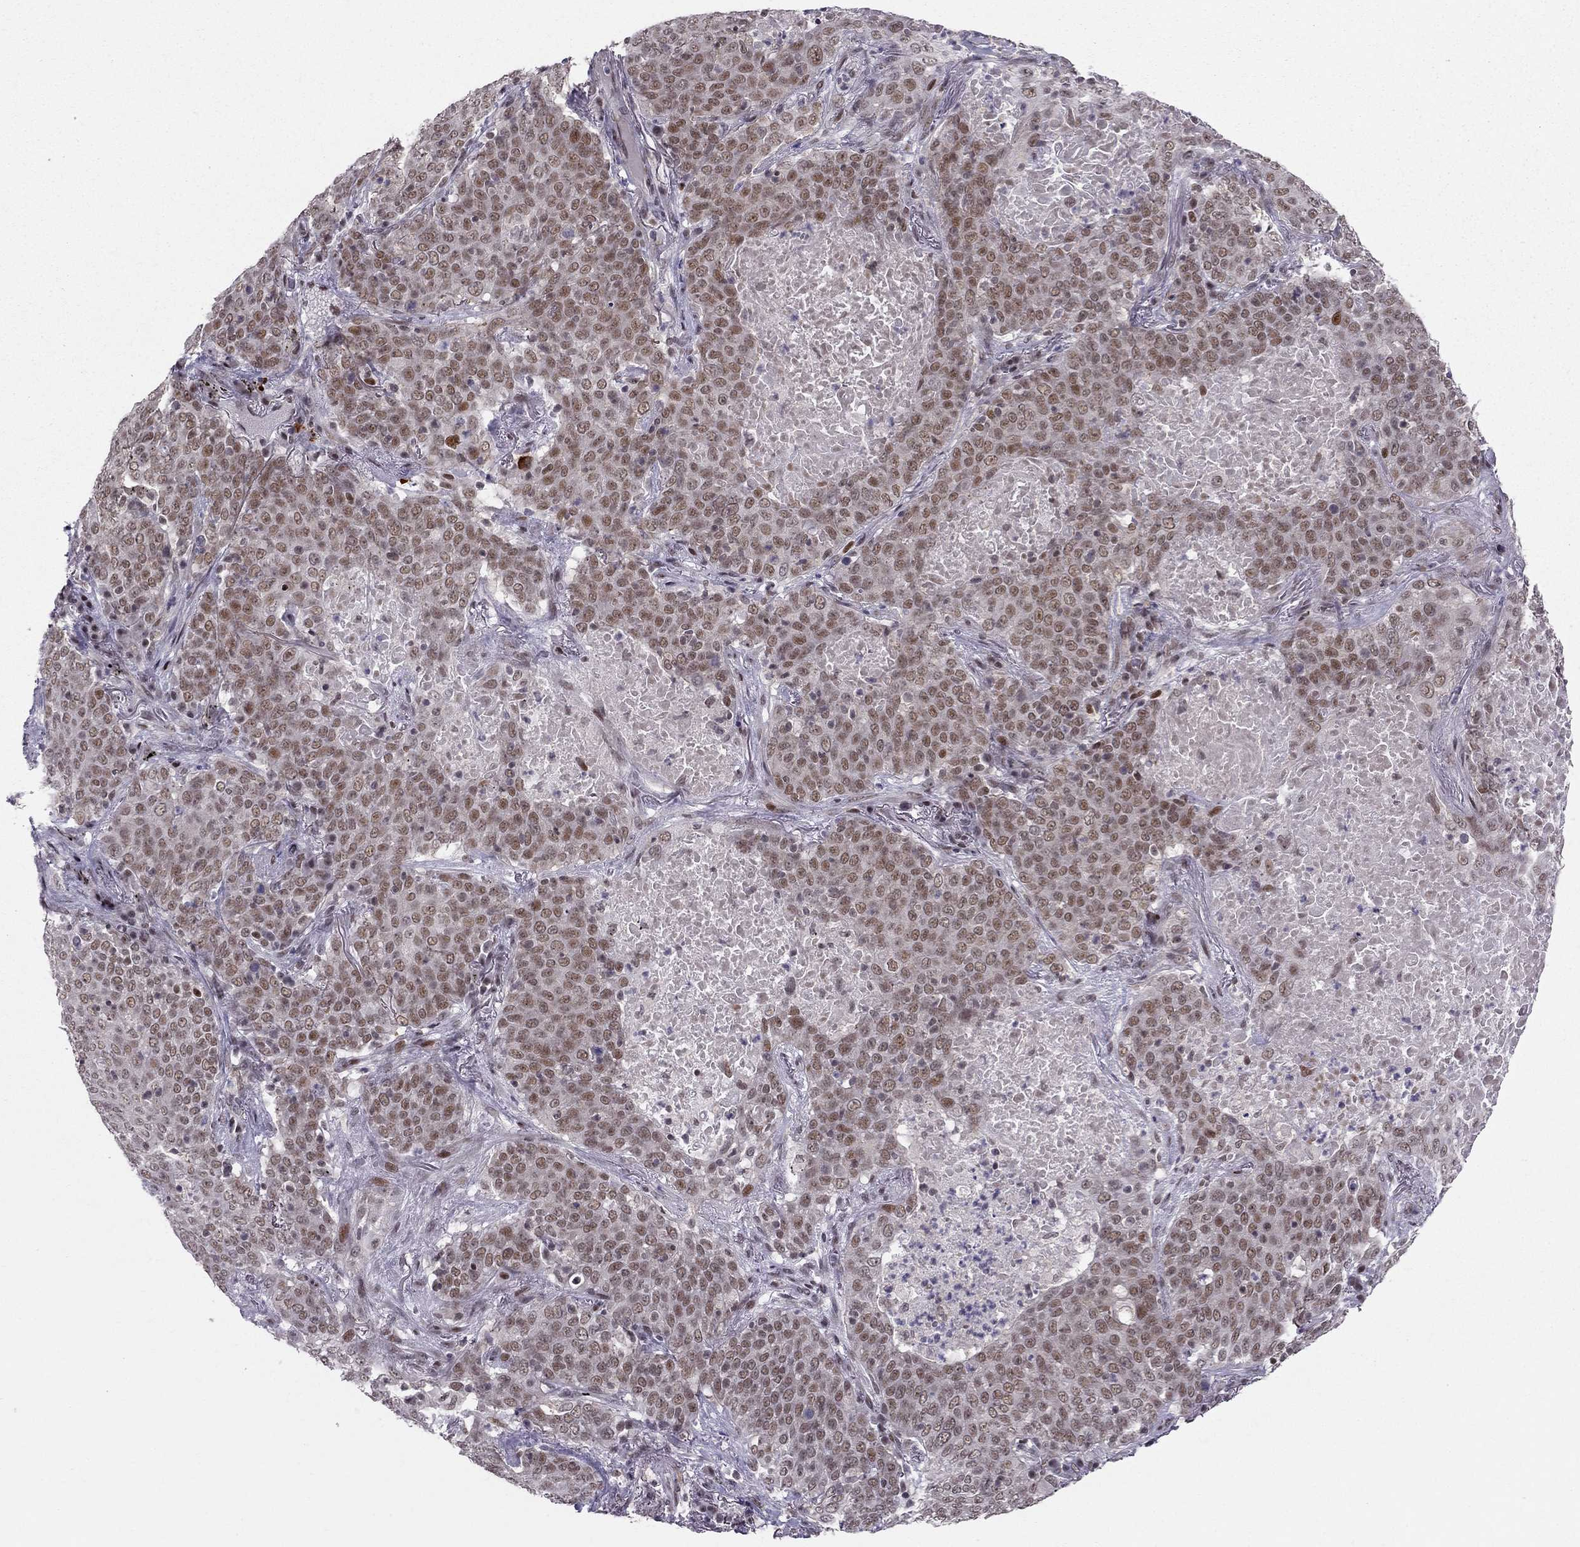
{"staining": {"intensity": "weak", "quantity": "25%-75%", "location": "nuclear"}, "tissue": "lung cancer", "cell_type": "Tumor cells", "image_type": "cancer", "snomed": [{"axis": "morphology", "description": "Squamous cell carcinoma, NOS"}, {"axis": "topography", "description": "Lung"}], "caption": "Protein analysis of squamous cell carcinoma (lung) tissue shows weak nuclear expression in approximately 25%-75% of tumor cells. Using DAB (brown) and hematoxylin (blue) stains, captured at high magnification using brightfield microscopy.", "gene": "RPRD2", "patient": {"sex": "male", "age": 82}}